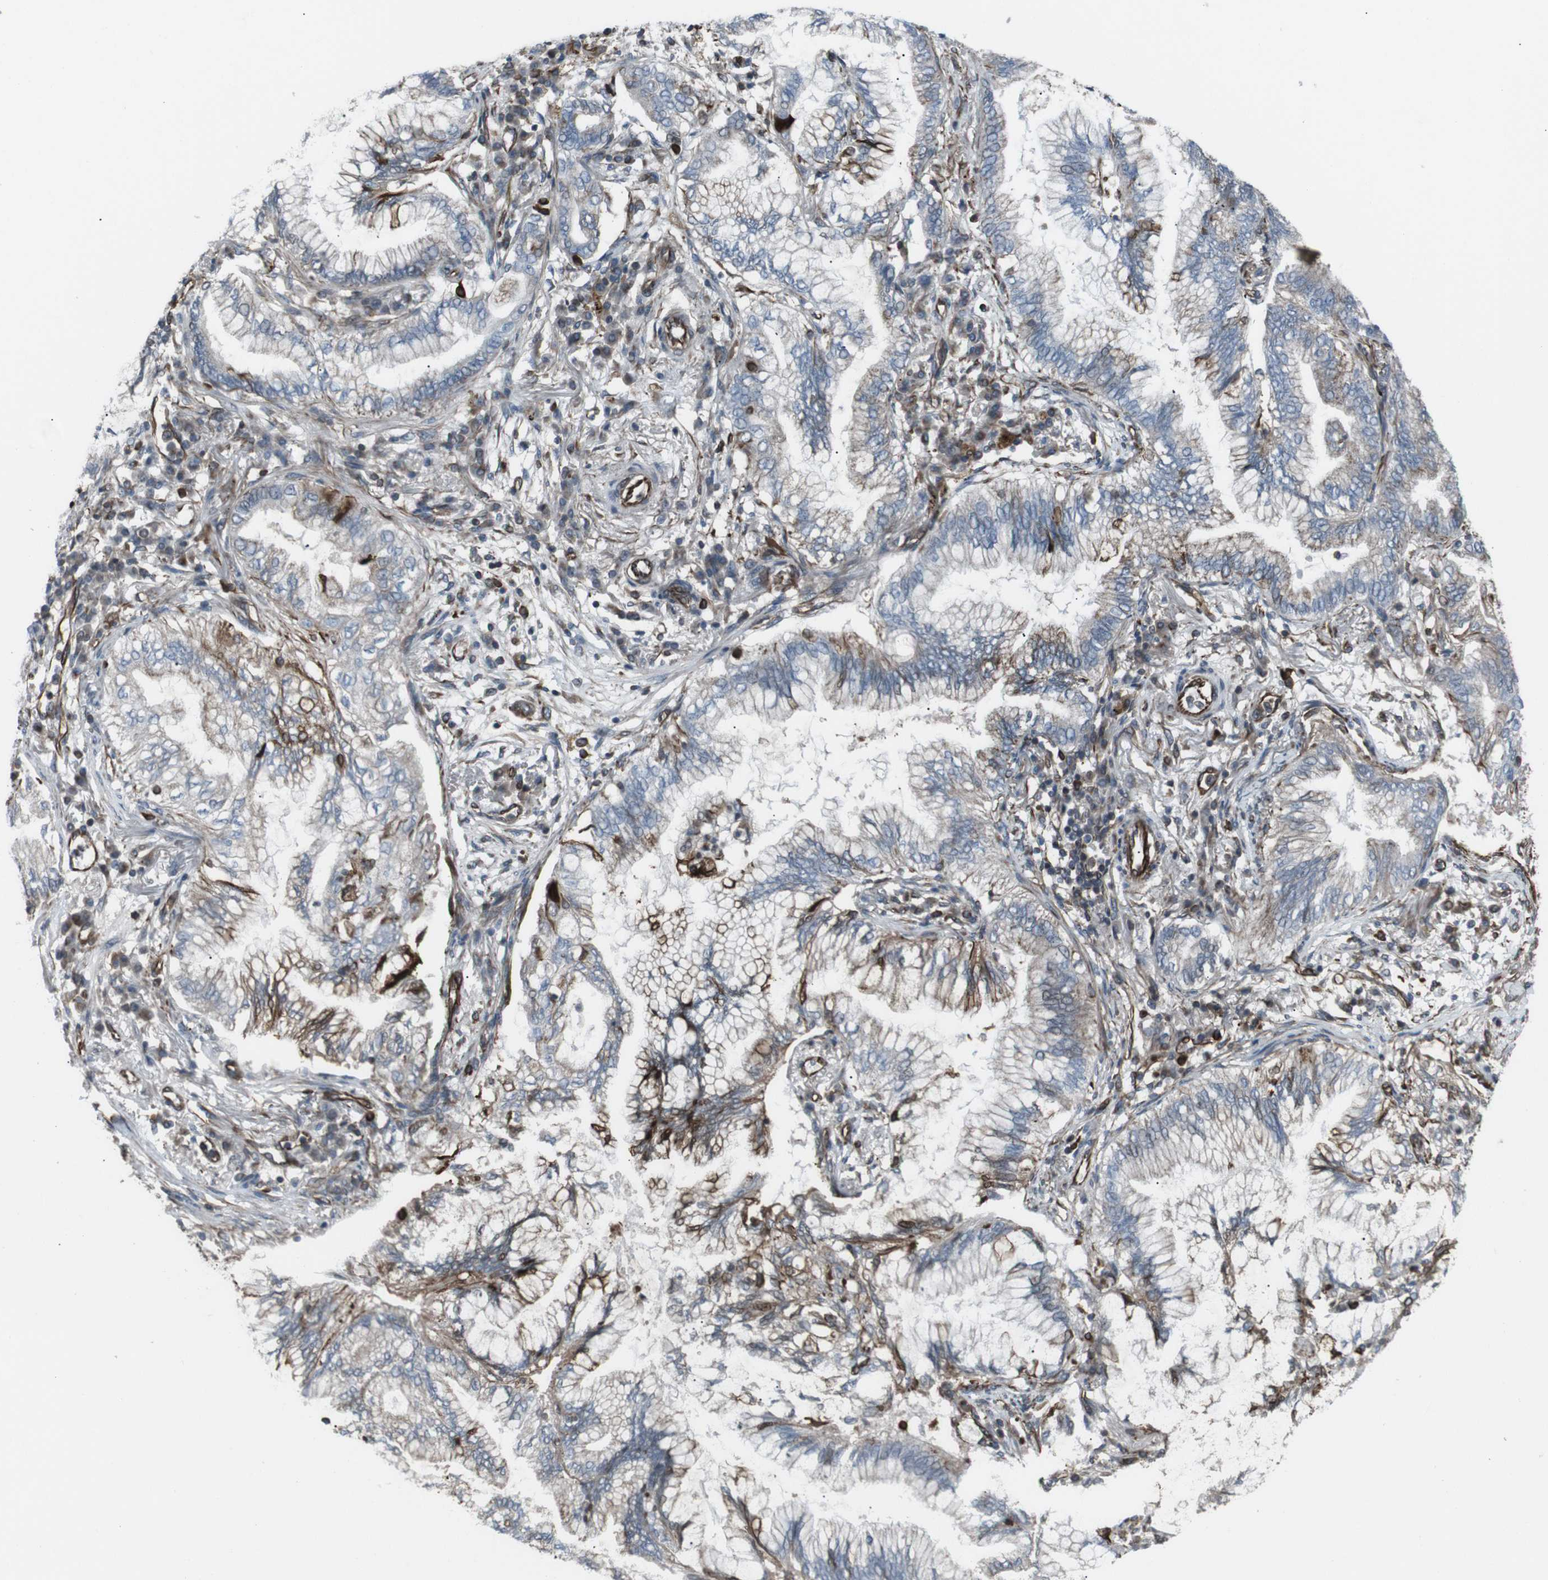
{"staining": {"intensity": "negative", "quantity": "none", "location": "none"}, "tissue": "lung cancer", "cell_type": "Tumor cells", "image_type": "cancer", "snomed": [{"axis": "morphology", "description": "Normal tissue, NOS"}, {"axis": "morphology", "description": "Adenocarcinoma, NOS"}, {"axis": "topography", "description": "Bronchus"}, {"axis": "topography", "description": "Lung"}], "caption": "Protein analysis of adenocarcinoma (lung) exhibits no significant positivity in tumor cells. (Immunohistochemistry, brightfield microscopy, high magnification).", "gene": "TMEM141", "patient": {"sex": "female", "age": 70}}